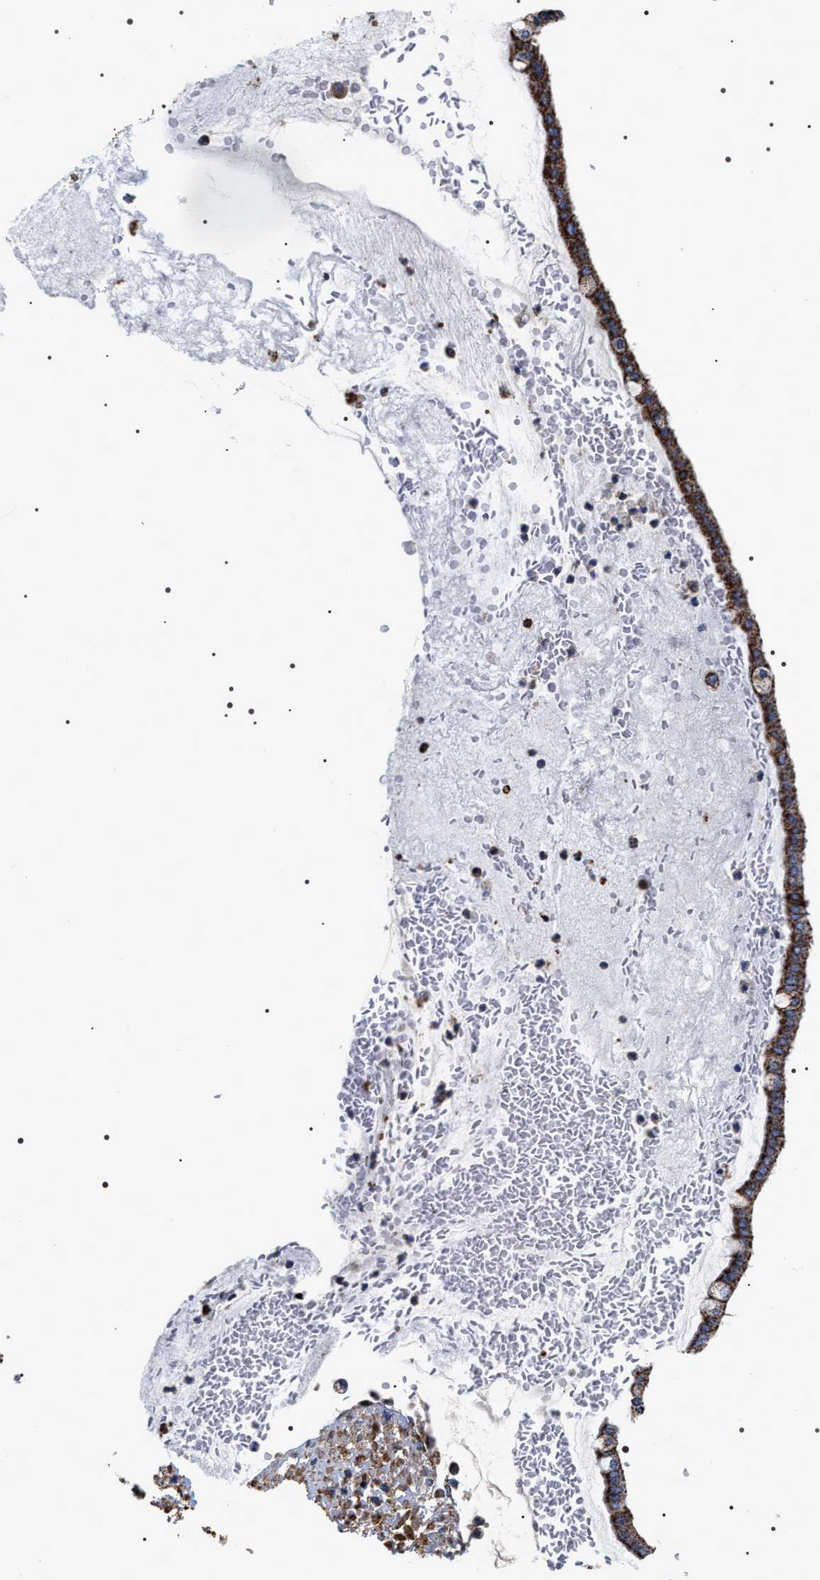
{"staining": {"intensity": "strong", "quantity": ">75%", "location": "cytoplasmic/membranous"}, "tissue": "ovarian cancer", "cell_type": "Tumor cells", "image_type": "cancer", "snomed": [{"axis": "morphology", "description": "Cystadenocarcinoma, mucinous, NOS"}, {"axis": "topography", "description": "Ovary"}], "caption": "IHC photomicrograph of ovarian mucinous cystadenocarcinoma stained for a protein (brown), which reveals high levels of strong cytoplasmic/membranous expression in approximately >75% of tumor cells.", "gene": "COG5", "patient": {"sex": "female", "age": 73}}